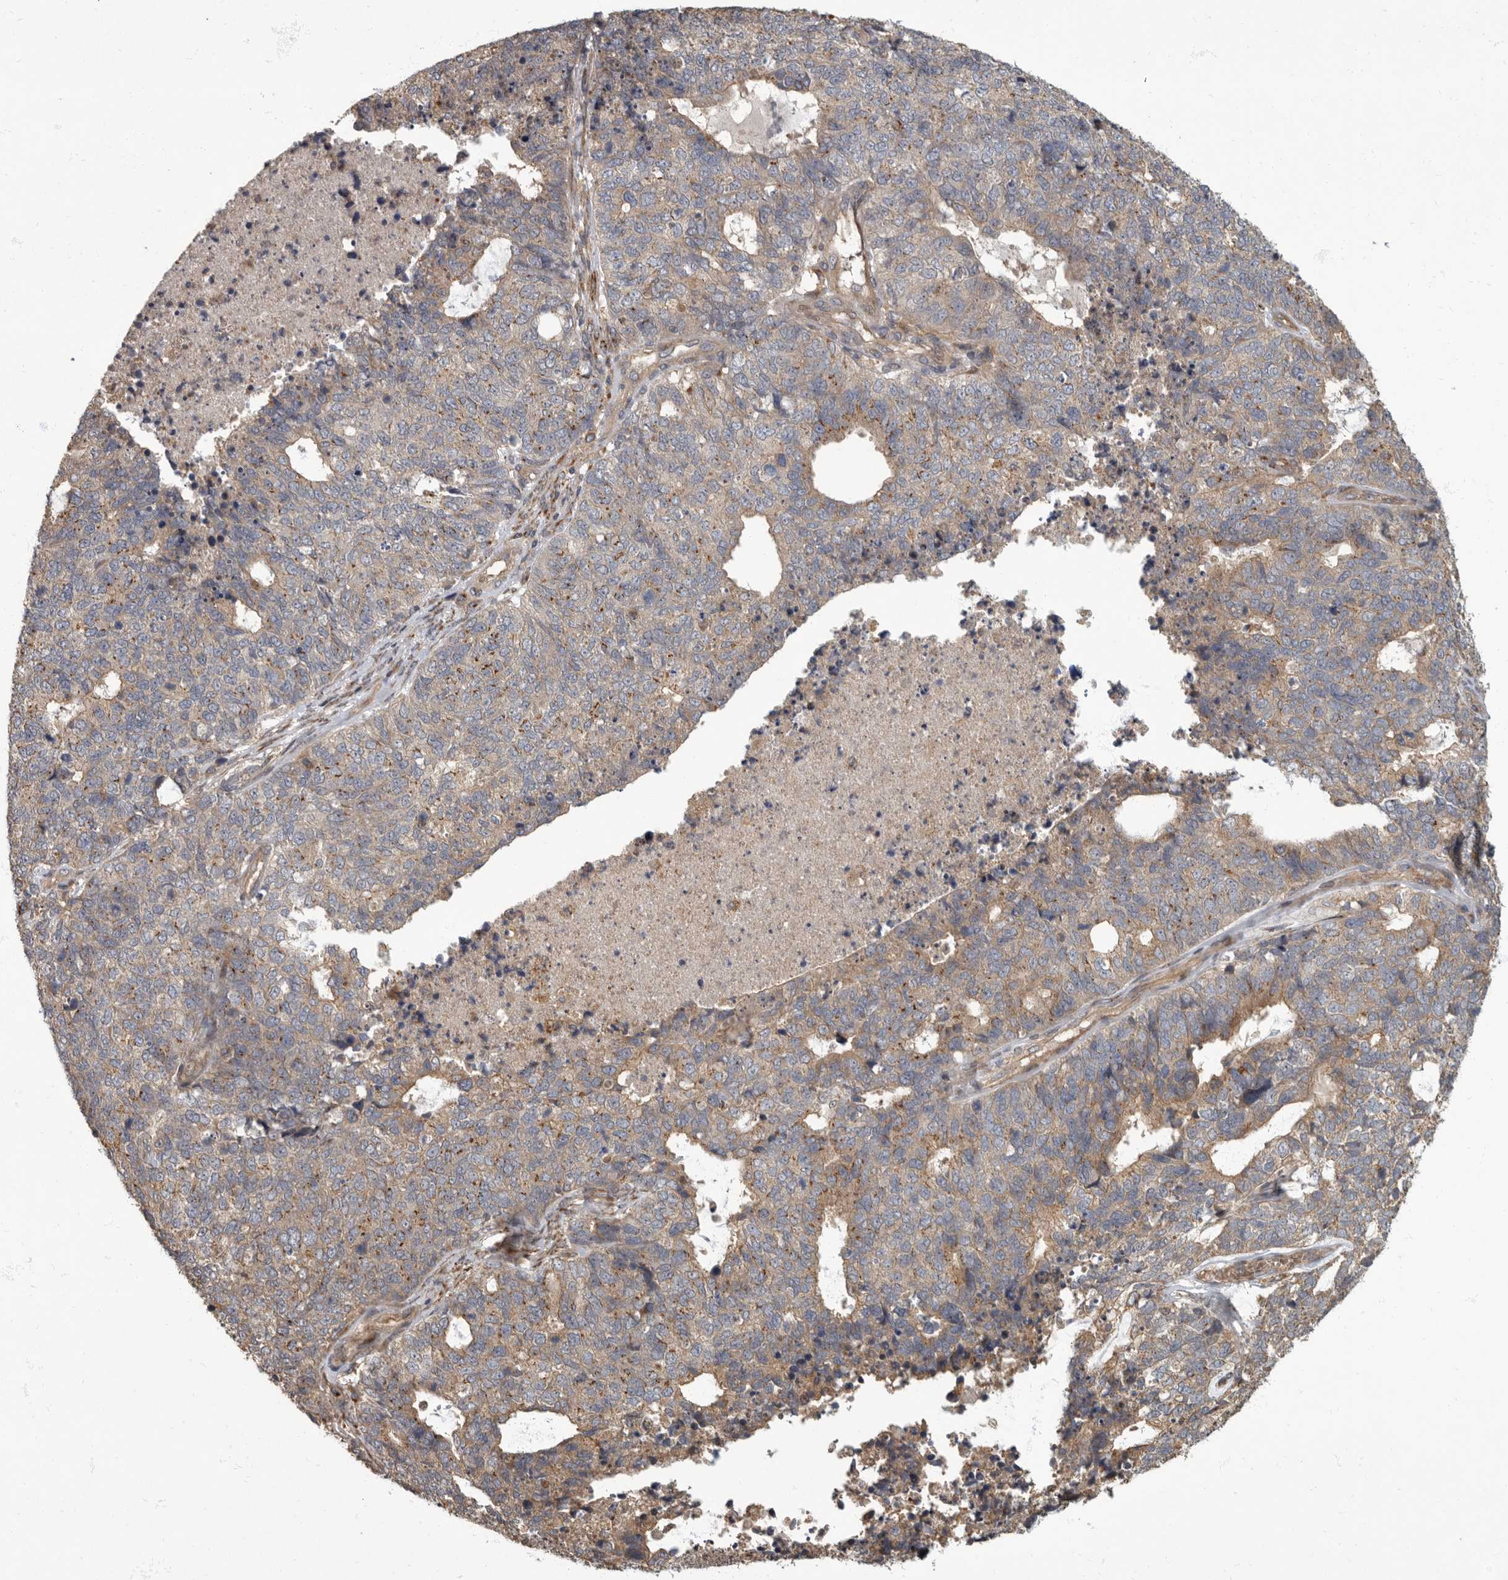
{"staining": {"intensity": "moderate", "quantity": "<25%", "location": "cytoplasmic/membranous"}, "tissue": "cervical cancer", "cell_type": "Tumor cells", "image_type": "cancer", "snomed": [{"axis": "morphology", "description": "Squamous cell carcinoma, NOS"}, {"axis": "topography", "description": "Cervix"}], "caption": "Protein expression analysis of cervical cancer displays moderate cytoplasmic/membranous staining in approximately <25% of tumor cells. (Stains: DAB in brown, nuclei in blue, Microscopy: brightfield microscopy at high magnification).", "gene": "IQCK", "patient": {"sex": "female", "age": 63}}